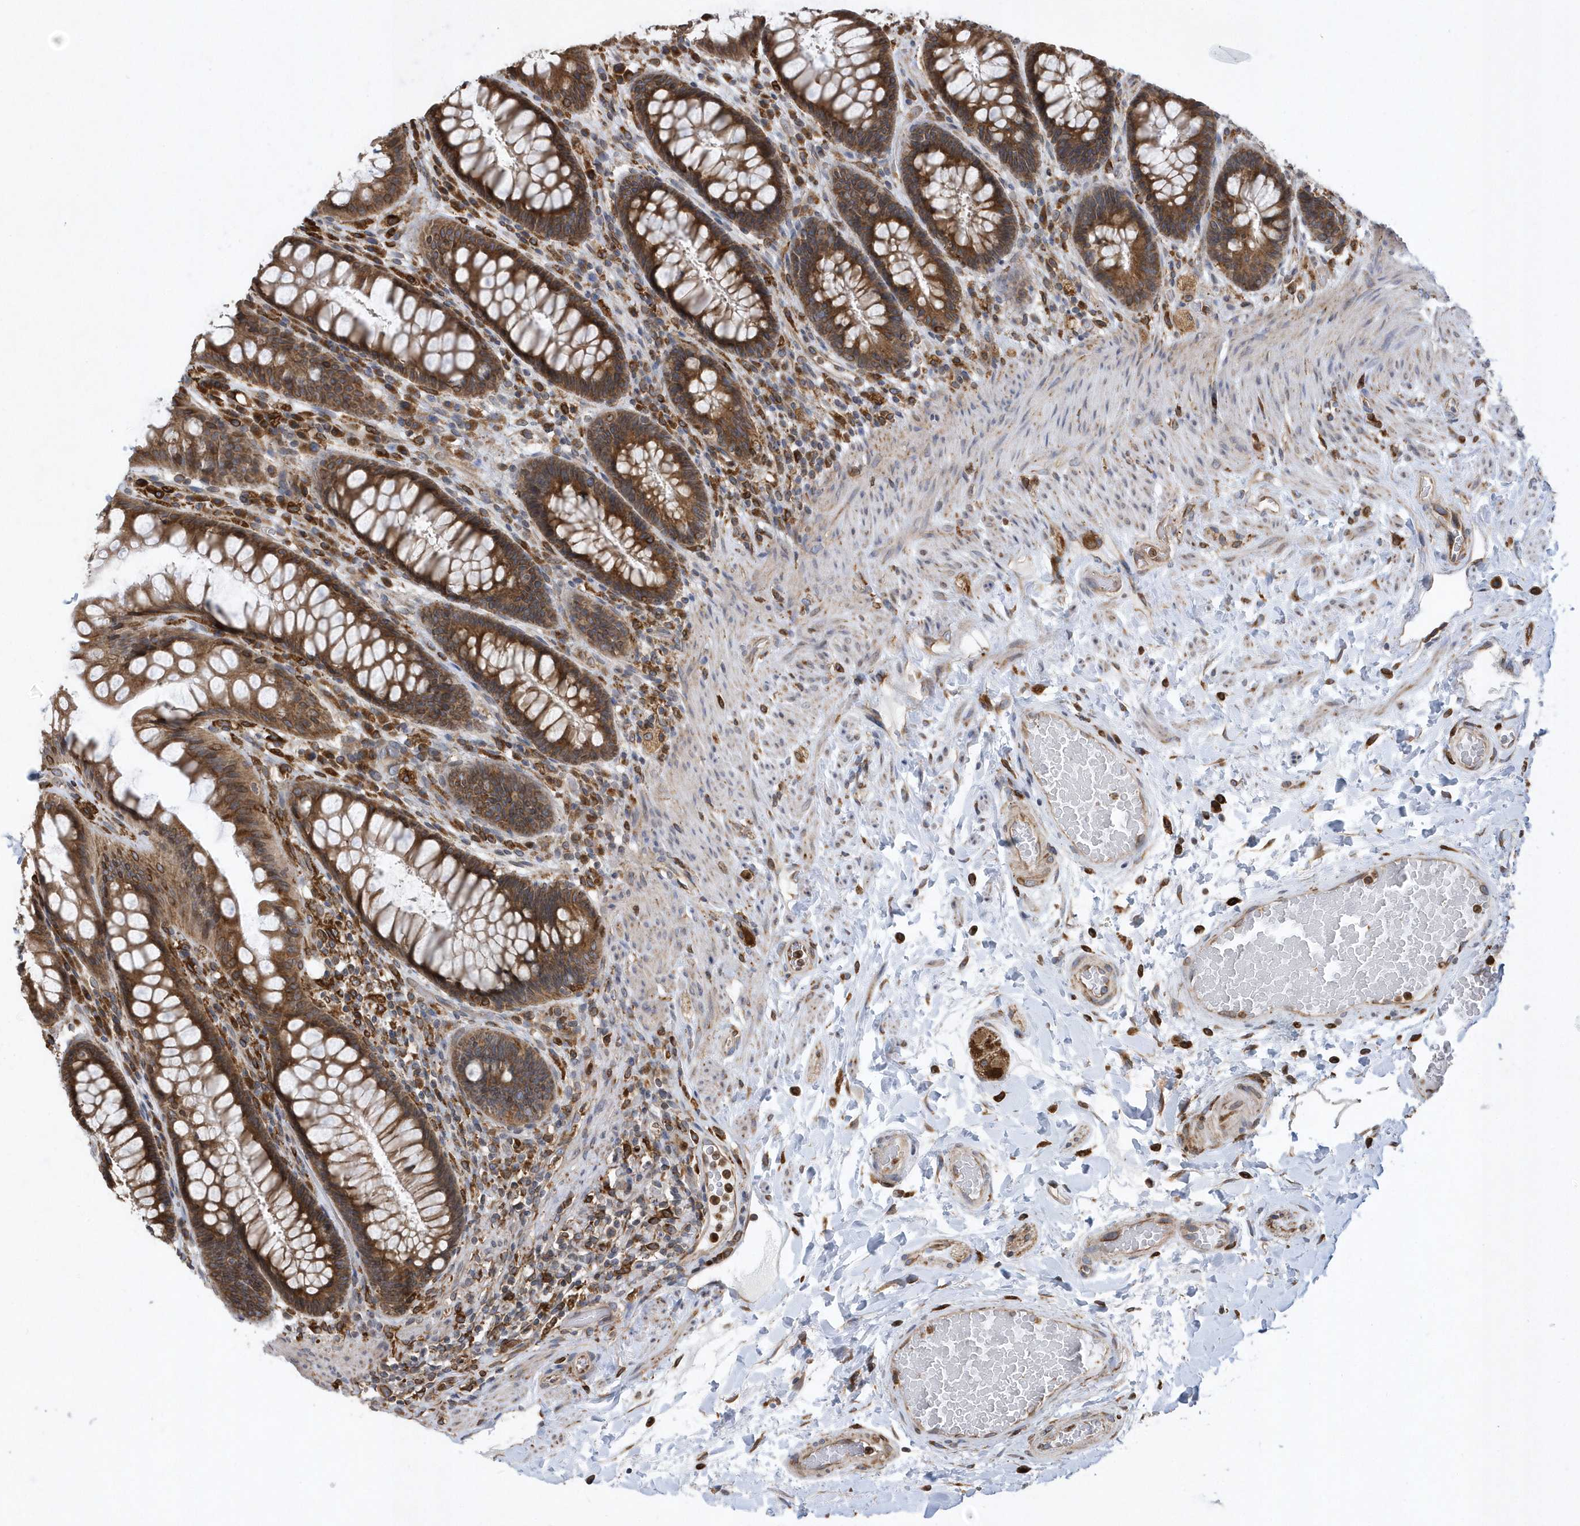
{"staining": {"intensity": "moderate", "quantity": ">75%", "location": "cytoplasmic/membranous"}, "tissue": "rectum", "cell_type": "Glandular cells", "image_type": "normal", "snomed": [{"axis": "morphology", "description": "Normal tissue, NOS"}, {"axis": "topography", "description": "Rectum"}], "caption": "Protein expression analysis of unremarkable rectum reveals moderate cytoplasmic/membranous expression in about >75% of glandular cells.", "gene": "VAMP7", "patient": {"sex": "female", "age": 46}}